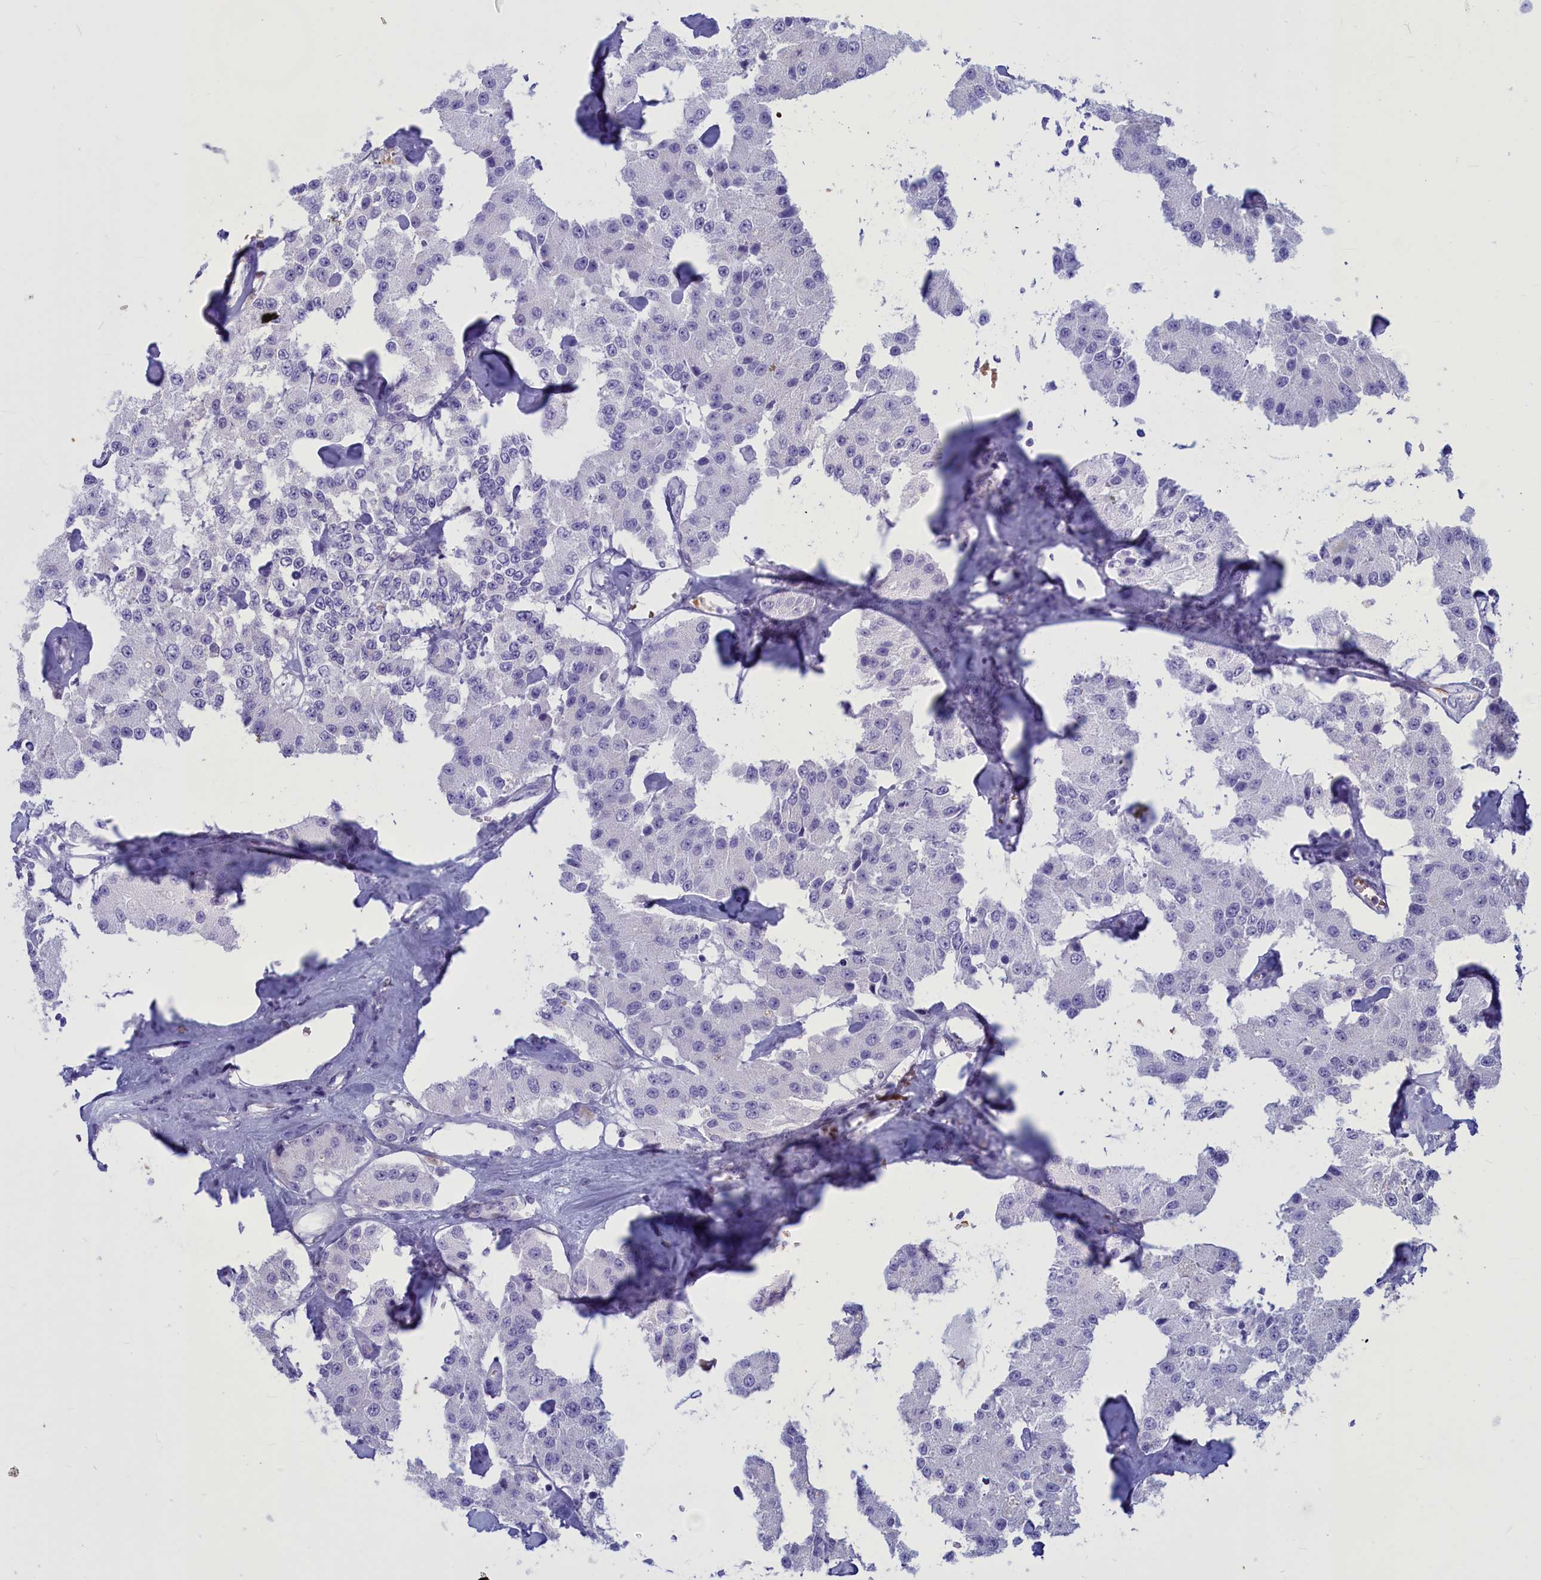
{"staining": {"intensity": "negative", "quantity": "none", "location": "none"}, "tissue": "carcinoid", "cell_type": "Tumor cells", "image_type": "cancer", "snomed": [{"axis": "morphology", "description": "Carcinoid, malignant, NOS"}, {"axis": "topography", "description": "Pancreas"}], "caption": "Immunohistochemistry of carcinoid displays no staining in tumor cells.", "gene": "GAPDHS", "patient": {"sex": "male", "age": 41}}